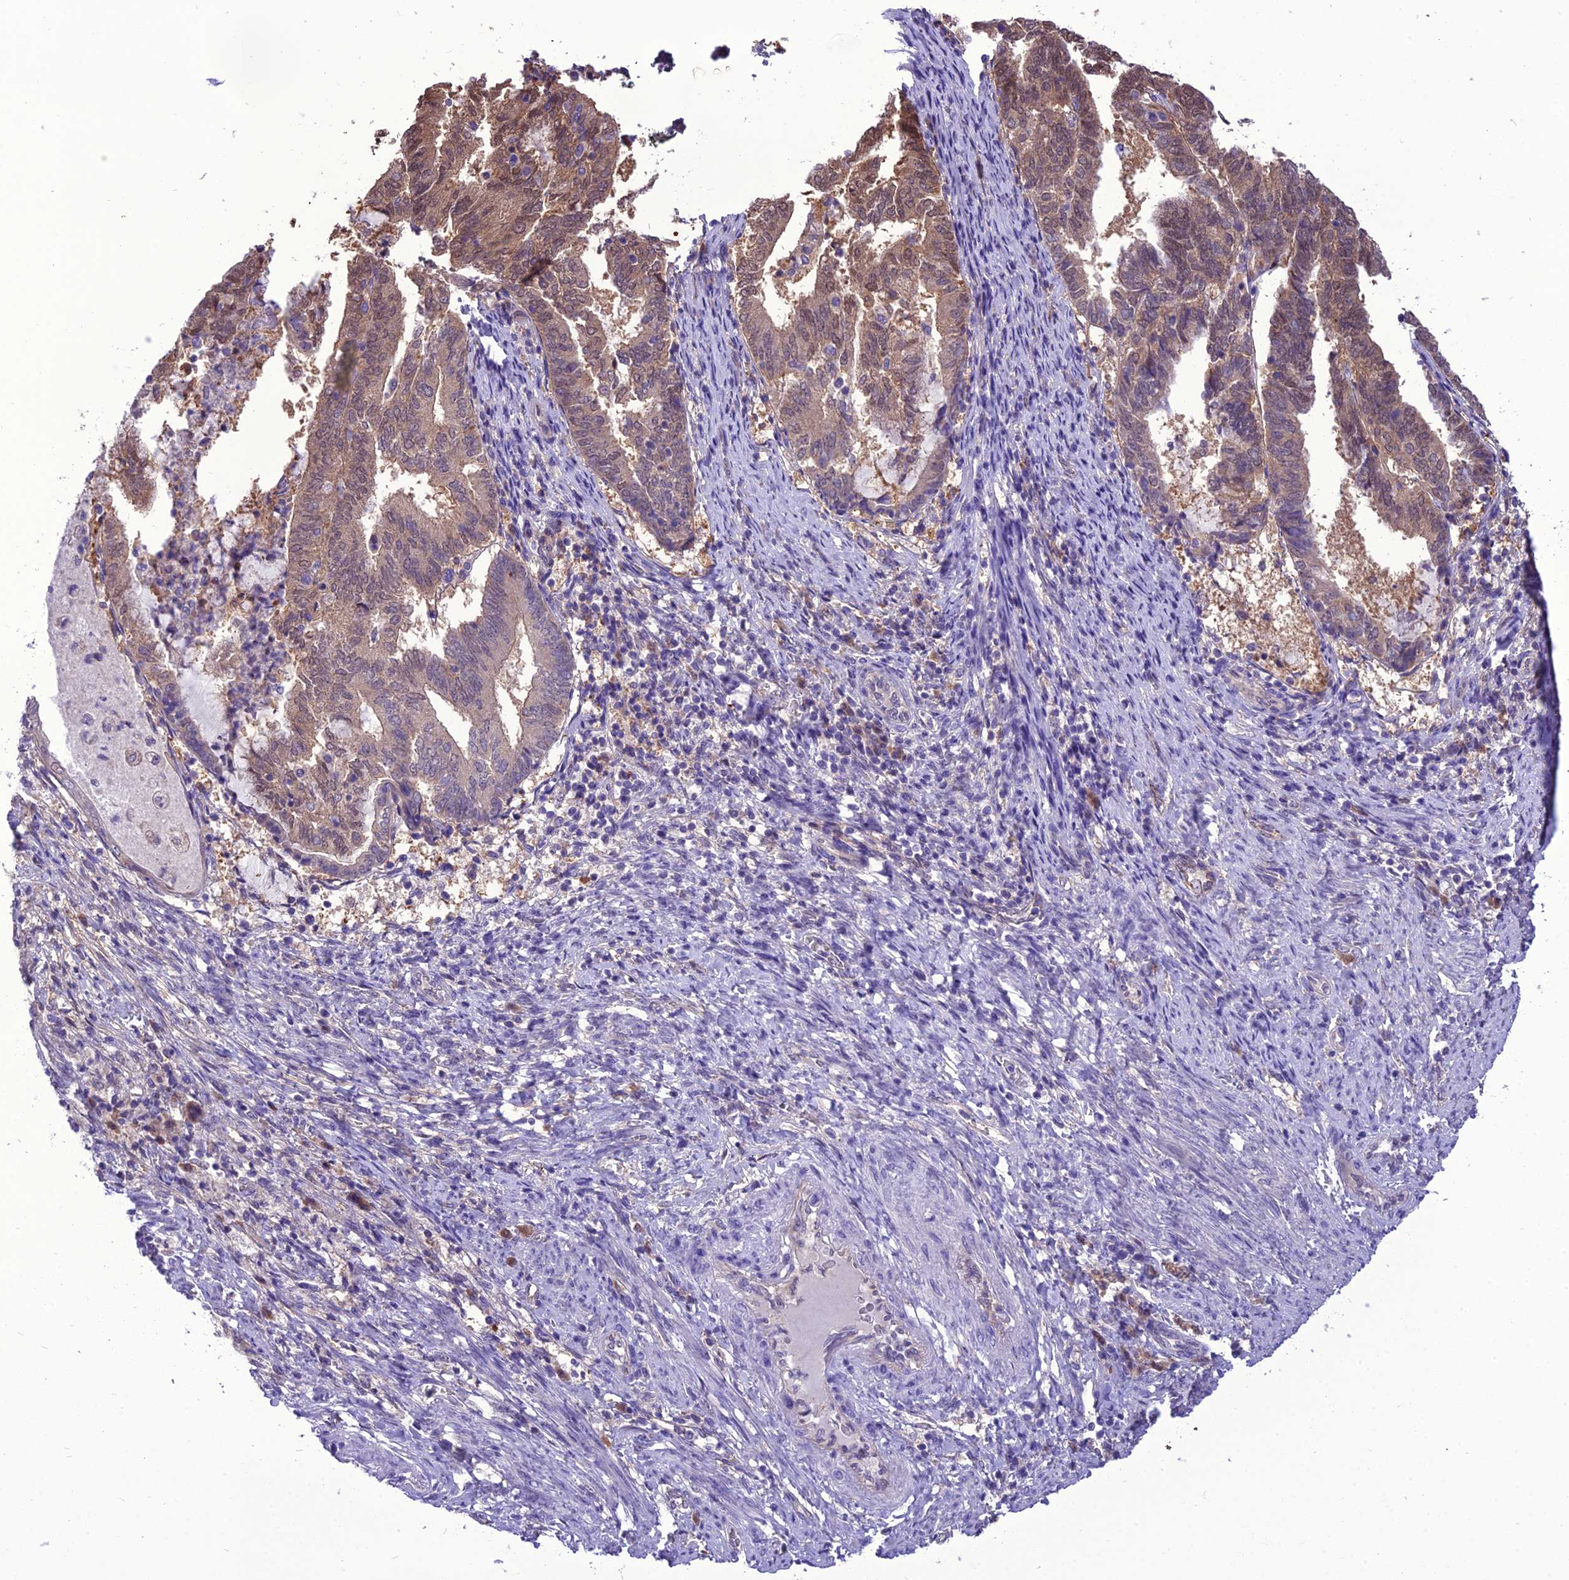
{"staining": {"intensity": "weak", "quantity": "25%-75%", "location": "cytoplasmic/membranous"}, "tissue": "endometrial cancer", "cell_type": "Tumor cells", "image_type": "cancer", "snomed": [{"axis": "morphology", "description": "Adenocarcinoma, NOS"}, {"axis": "topography", "description": "Endometrium"}], "caption": "An IHC histopathology image of neoplastic tissue is shown. Protein staining in brown shows weak cytoplasmic/membranous positivity in endometrial cancer within tumor cells. The protein is shown in brown color, while the nuclei are stained blue.", "gene": "BORCS6", "patient": {"sex": "female", "age": 80}}